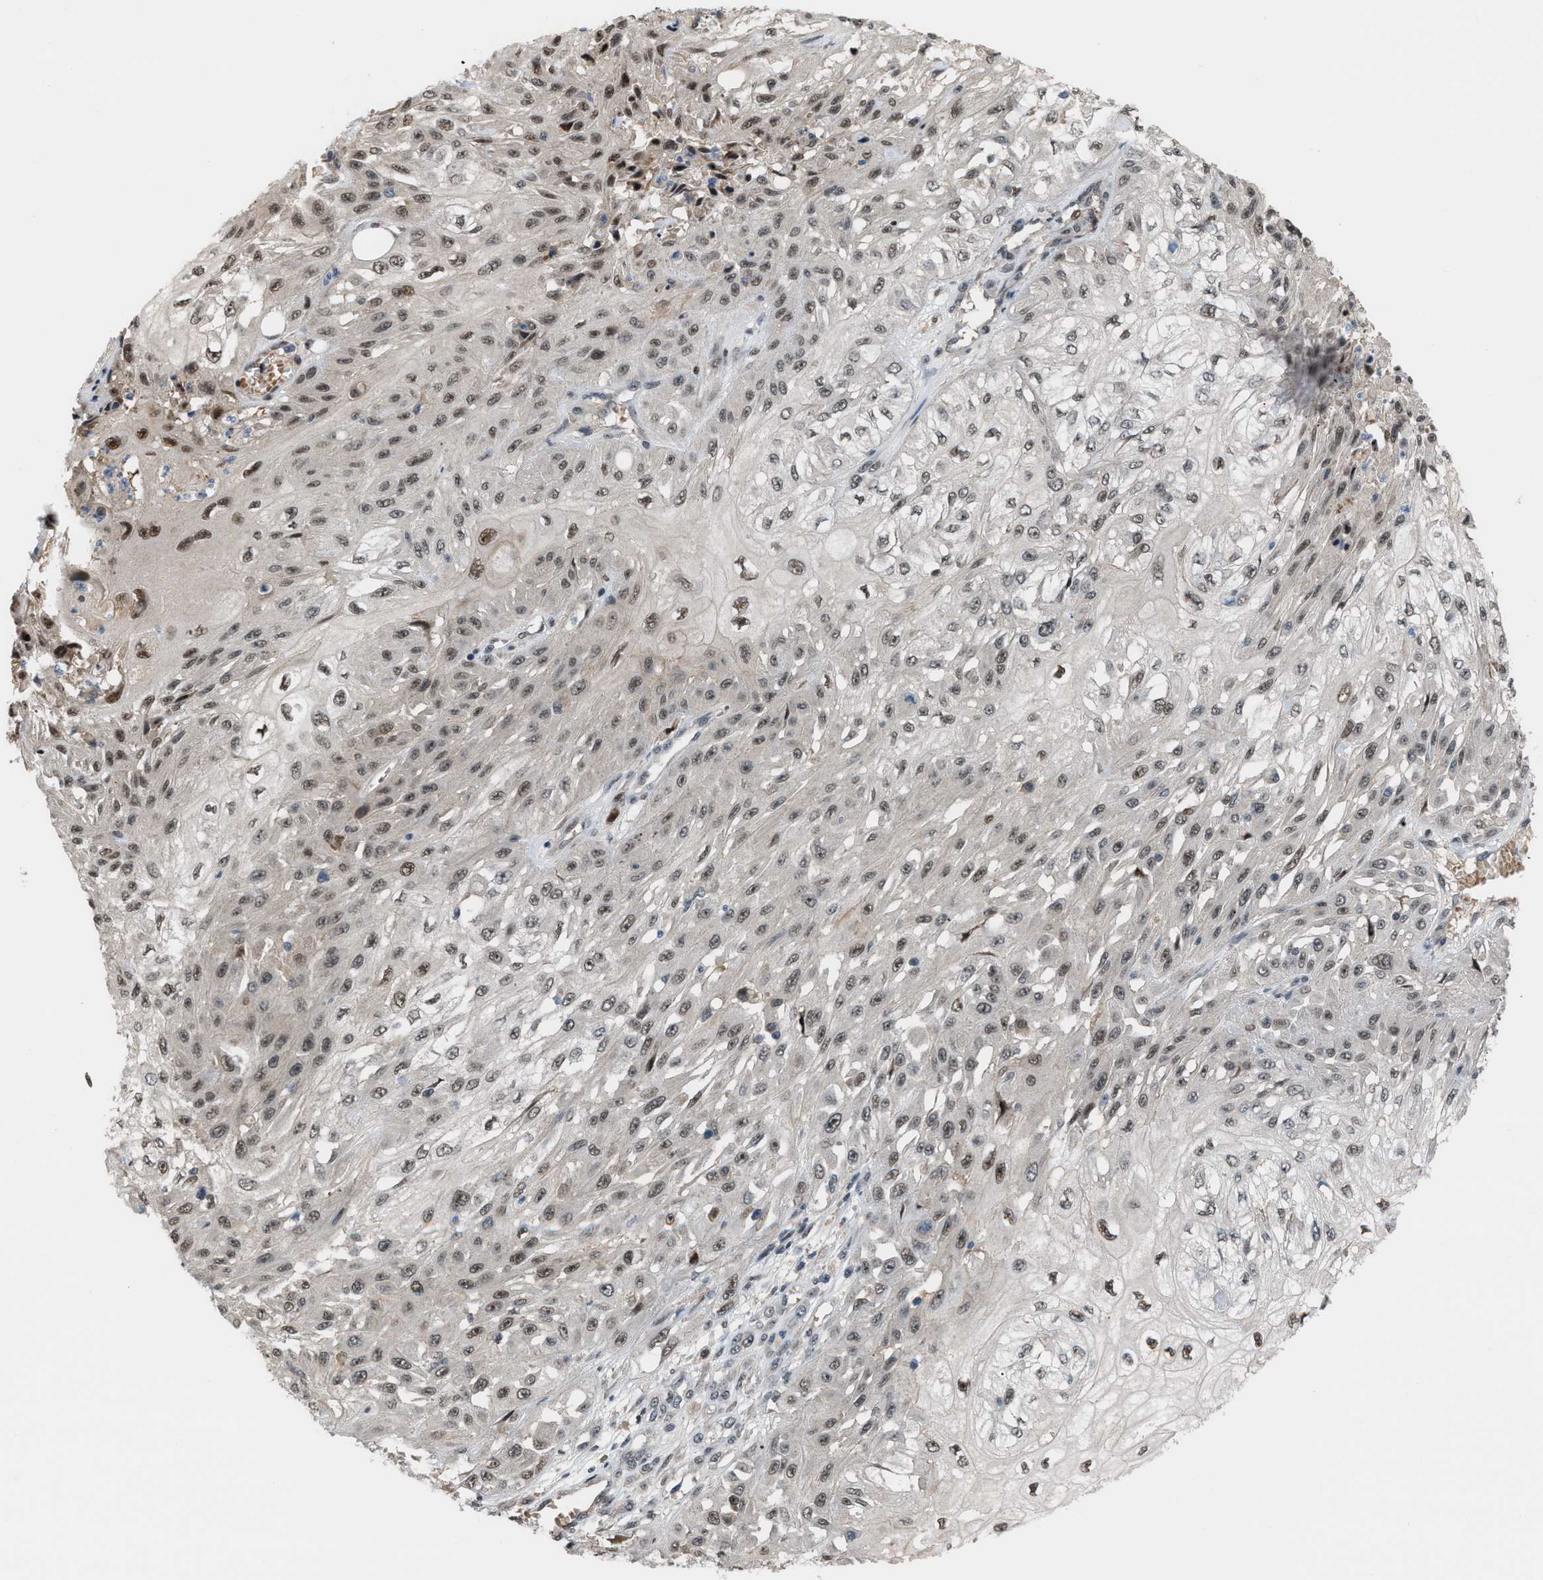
{"staining": {"intensity": "weak", "quantity": ">75%", "location": "nuclear"}, "tissue": "skin cancer", "cell_type": "Tumor cells", "image_type": "cancer", "snomed": [{"axis": "morphology", "description": "Squamous cell carcinoma, NOS"}, {"axis": "morphology", "description": "Squamous cell carcinoma, metastatic, NOS"}, {"axis": "topography", "description": "Skin"}, {"axis": "topography", "description": "Lymph node"}], "caption": "This is an image of IHC staining of skin squamous cell carcinoma, which shows weak positivity in the nuclear of tumor cells.", "gene": "RFFL", "patient": {"sex": "male", "age": 75}}